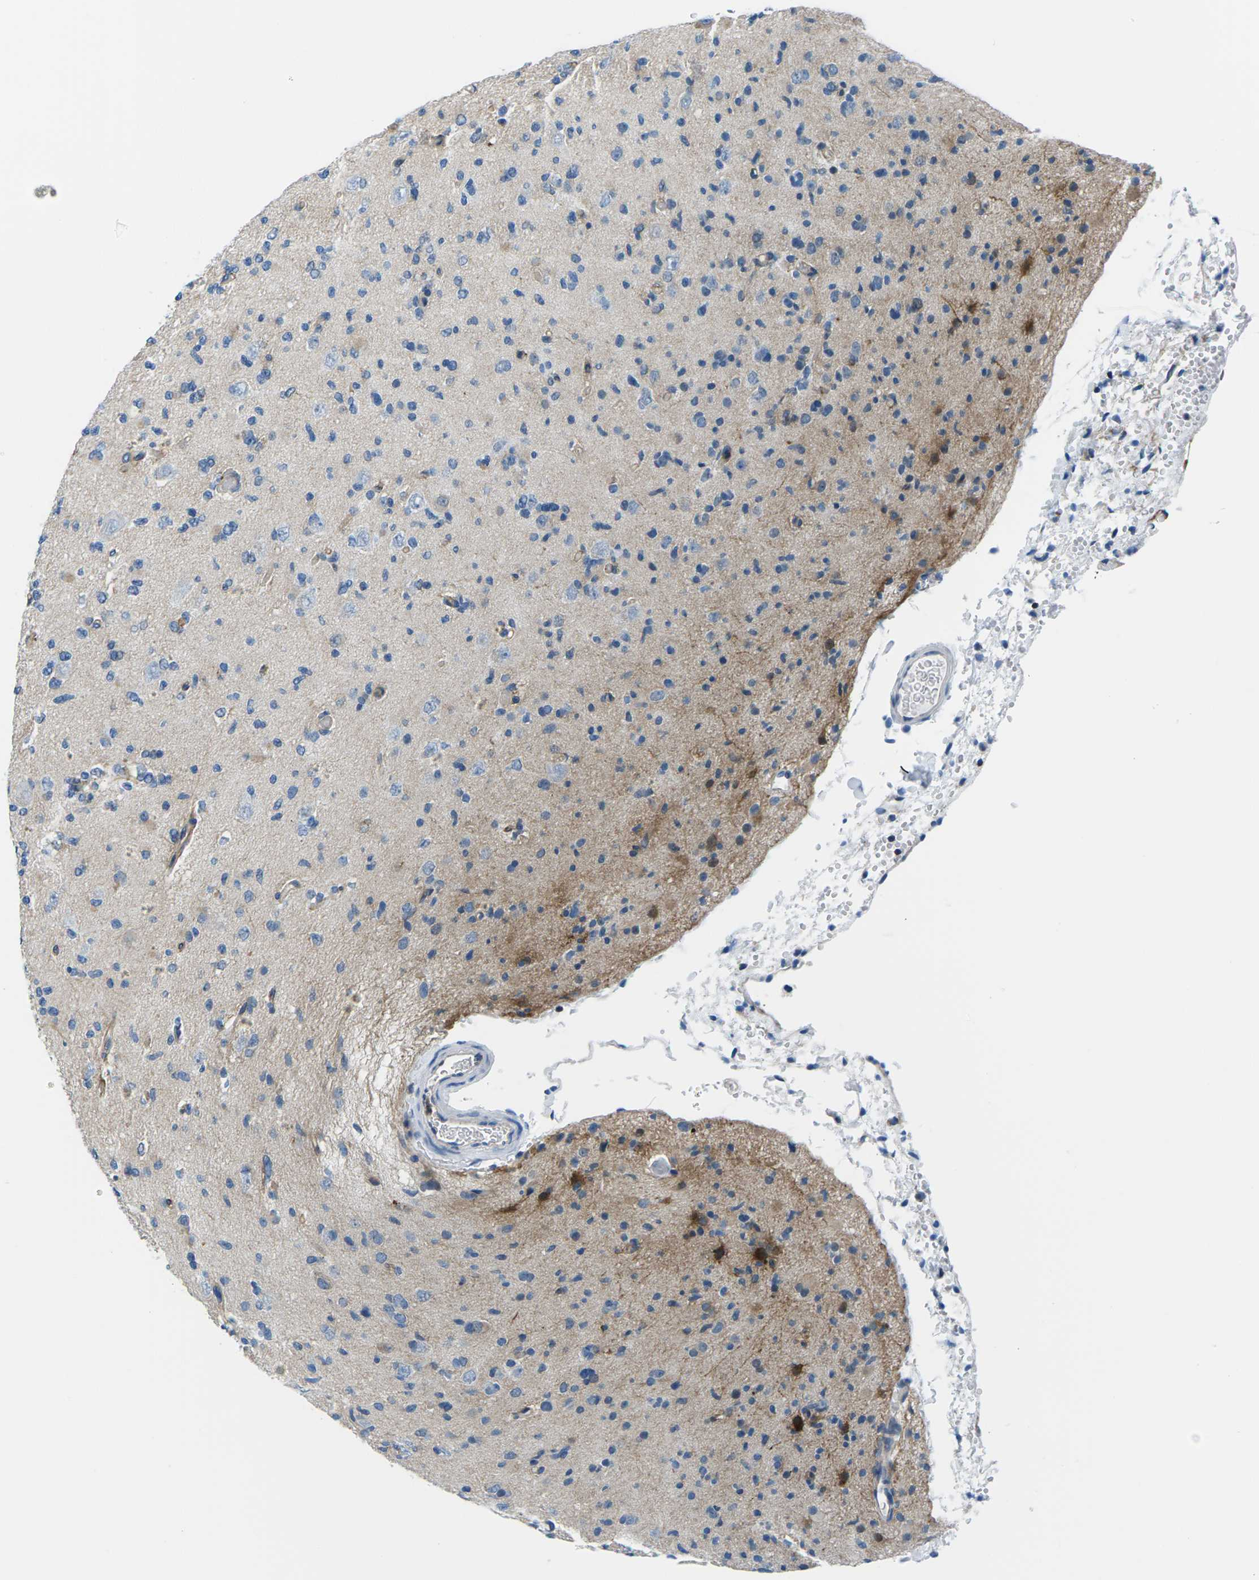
{"staining": {"intensity": "negative", "quantity": "none", "location": "none"}, "tissue": "glioma", "cell_type": "Tumor cells", "image_type": "cancer", "snomed": [{"axis": "morphology", "description": "Glioma, malignant, Low grade"}, {"axis": "topography", "description": "Brain"}], "caption": "DAB immunohistochemical staining of human low-grade glioma (malignant) displays no significant expression in tumor cells. Nuclei are stained in blue.", "gene": "SOCS4", "patient": {"sex": "female", "age": 22}}